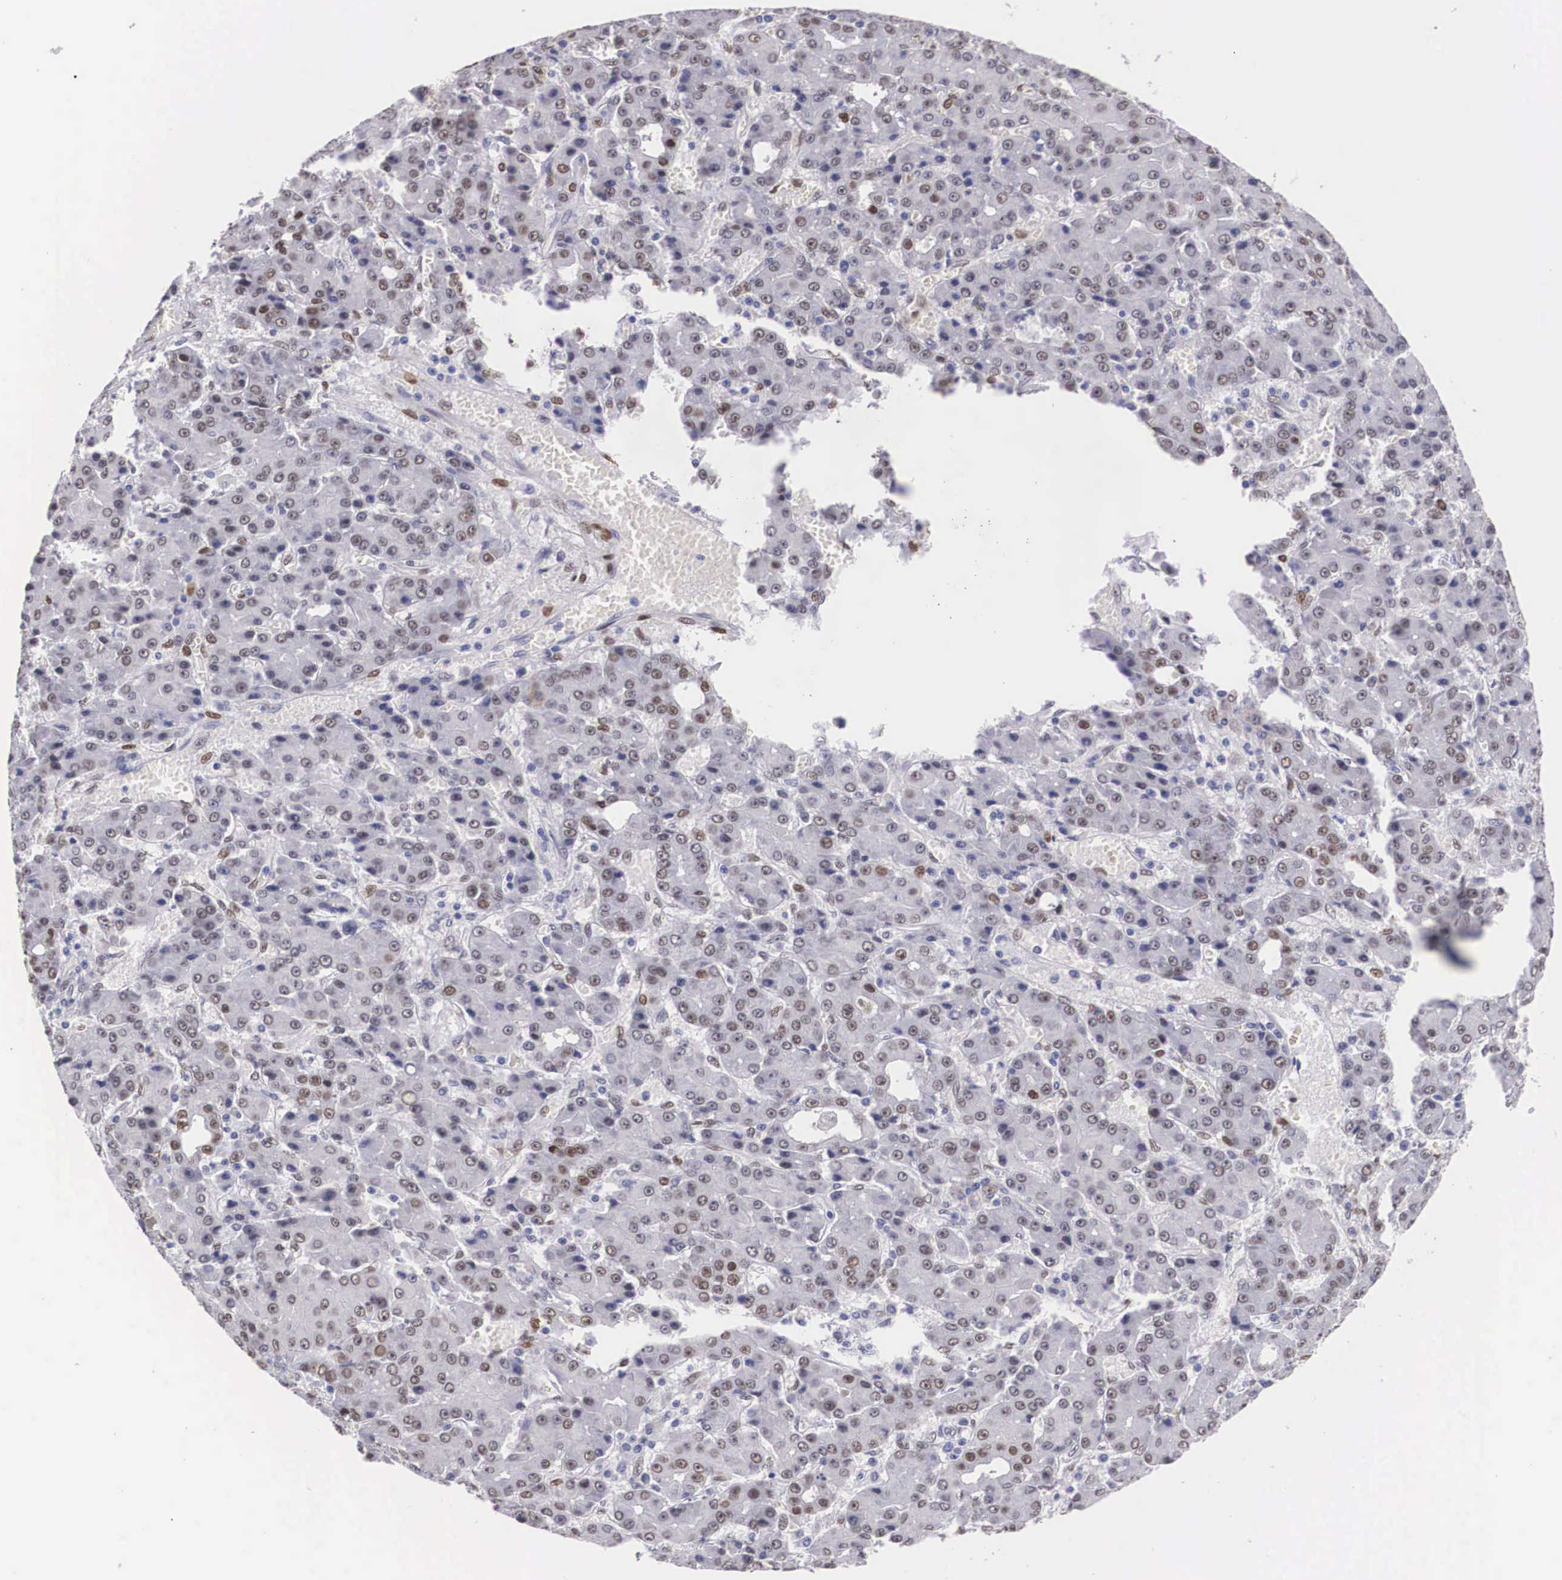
{"staining": {"intensity": "weak", "quantity": "25%-75%", "location": "nuclear"}, "tissue": "liver cancer", "cell_type": "Tumor cells", "image_type": "cancer", "snomed": [{"axis": "morphology", "description": "Carcinoma, Hepatocellular, NOS"}, {"axis": "topography", "description": "Liver"}], "caption": "The photomicrograph shows immunohistochemical staining of hepatocellular carcinoma (liver). There is weak nuclear positivity is present in about 25%-75% of tumor cells.", "gene": "KHDRBS3", "patient": {"sex": "male", "age": 69}}